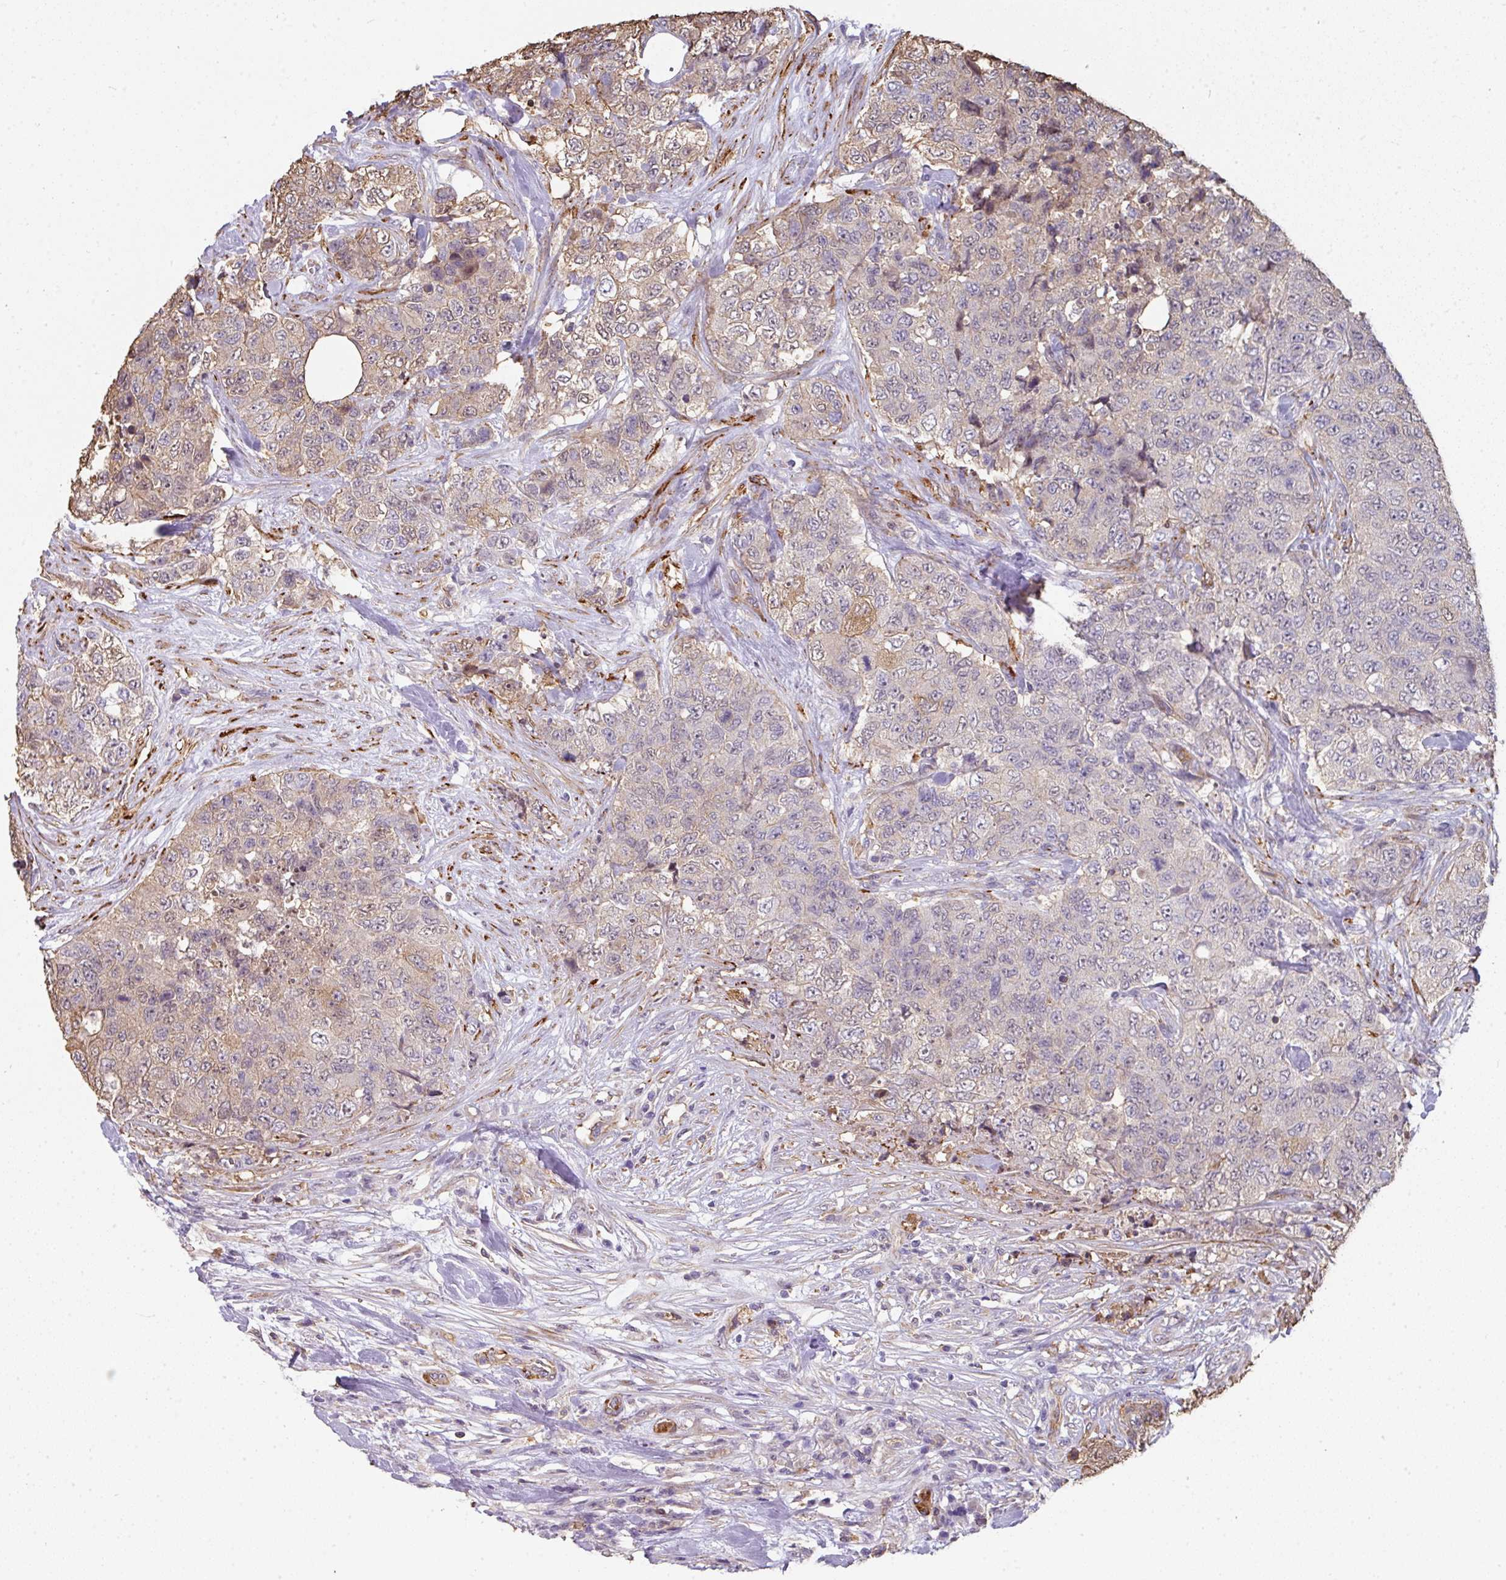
{"staining": {"intensity": "weak", "quantity": "25%-75%", "location": "cytoplasmic/membranous"}, "tissue": "urothelial cancer", "cell_type": "Tumor cells", "image_type": "cancer", "snomed": [{"axis": "morphology", "description": "Urothelial carcinoma, High grade"}, {"axis": "topography", "description": "Urinary bladder"}], "caption": "Protein staining displays weak cytoplasmic/membranous staining in about 25%-75% of tumor cells in high-grade urothelial carcinoma. Ihc stains the protein in brown and the nuclei are stained blue.", "gene": "BEND5", "patient": {"sex": "female", "age": 78}}